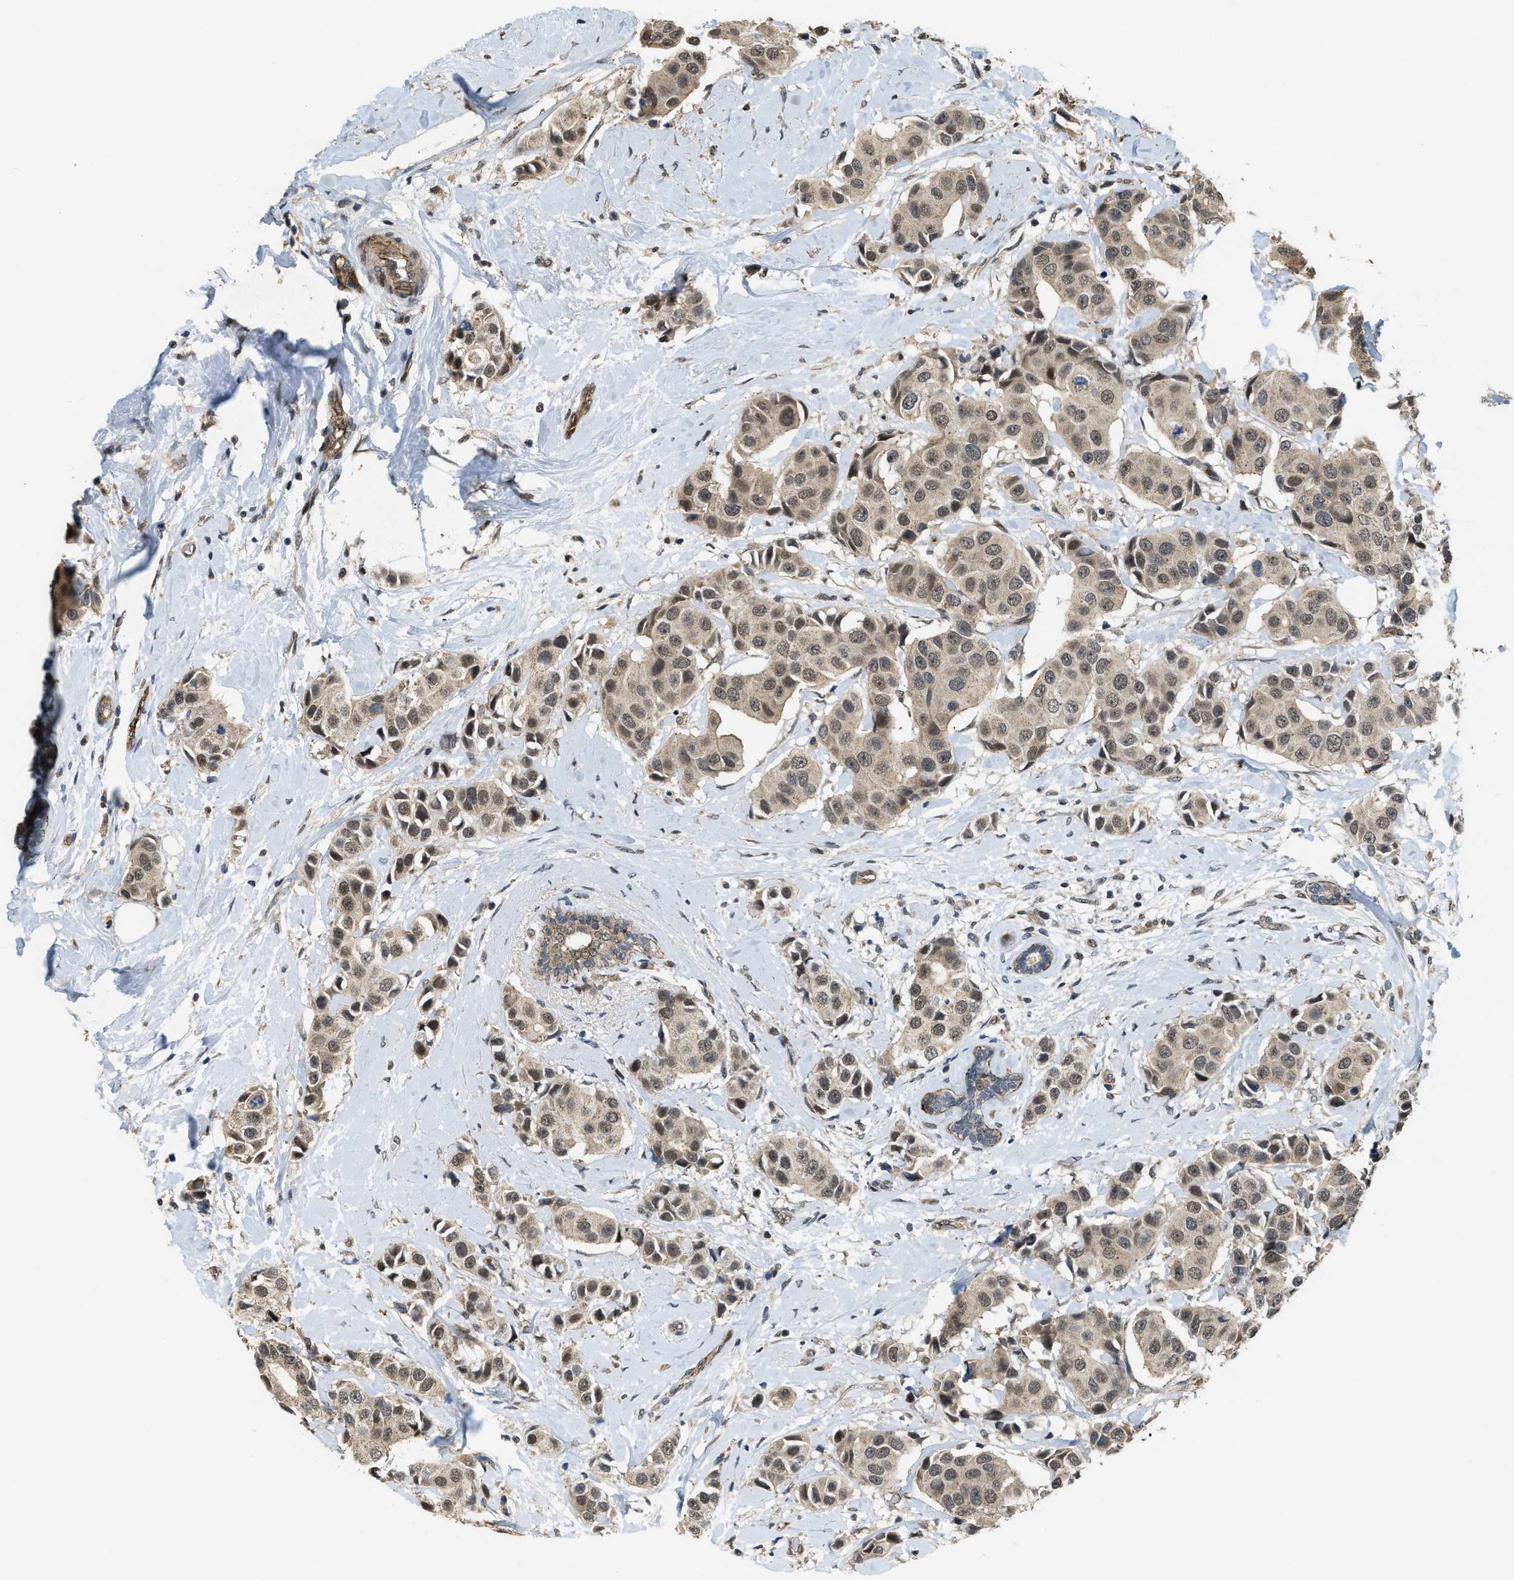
{"staining": {"intensity": "weak", "quantity": ">75%", "location": "cytoplasmic/membranous,nuclear"}, "tissue": "breast cancer", "cell_type": "Tumor cells", "image_type": "cancer", "snomed": [{"axis": "morphology", "description": "Normal tissue, NOS"}, {"axis": "morphology", "description": "Duct carcinoma"}, {"axis": "topography", "description": "Breast"}], "caption": "This photomicrograph reveals immunohistochemistry staining of human breast cancer (intraductal carcinoma), with low weak cytoplasmic/membranous and nuclear positivity in approximately >75% of tumor cells.", "gene": "DPF2", "patient": {"sex": "female", "age": 39}}